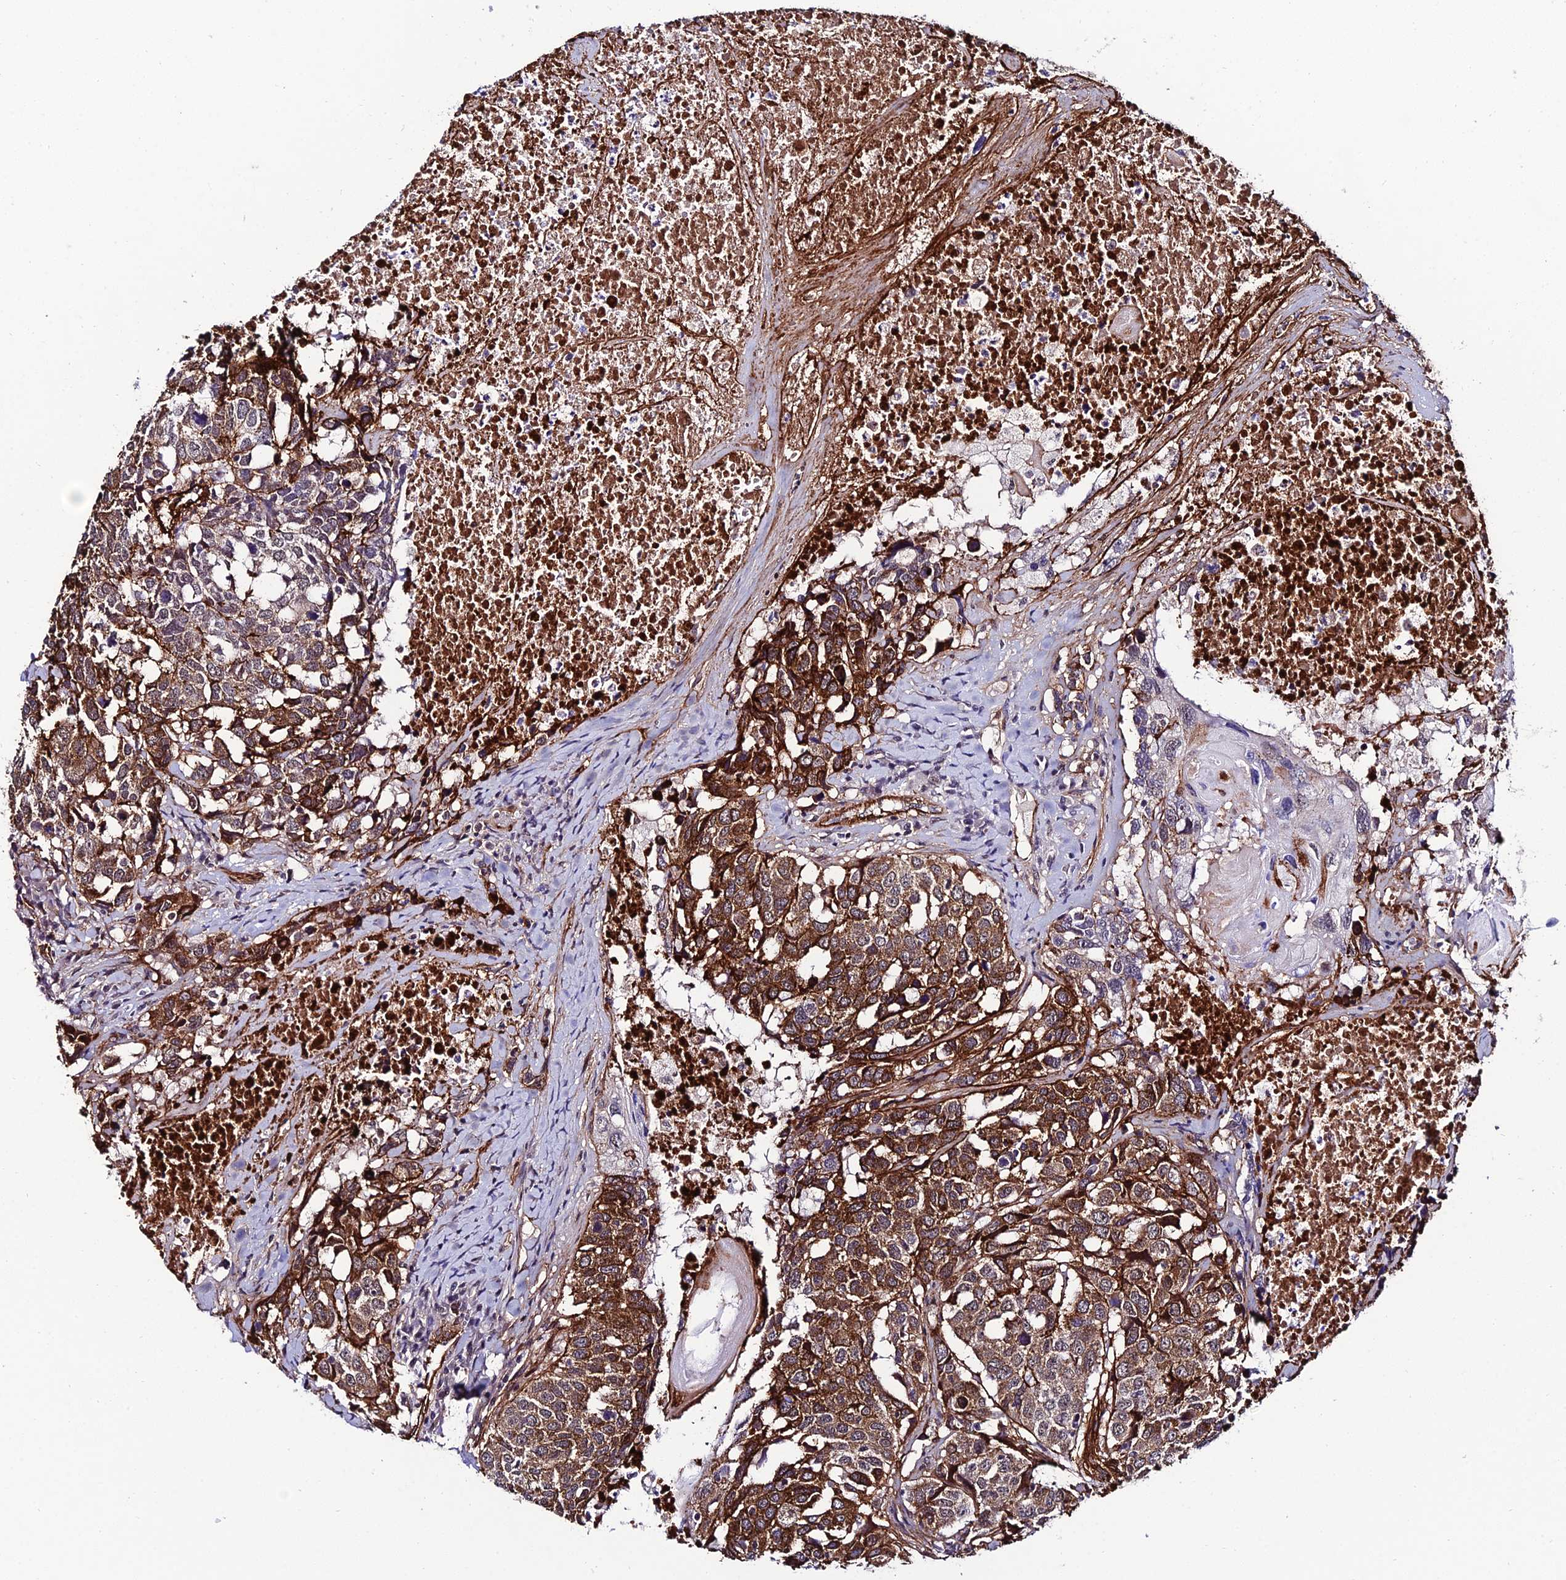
{"staining": {"intensity": "strong", "quantity": "25%-75%", "location": "cytoplasmic/membranous"}, "tissue": "head and neck cancer", "cell_type": "Tumor cells", "image_type": "cancer", "snomed": [{"axis": "morphology", "description": "Squamous cell carcinoma, NOS"}, {"axis": "topography", "description": "Head-Neck"}], "caption": "Head and neck squamous cell carcinoma tissue demonstrates strong cytoplasmic/membranous staining in about 25%-75% of tumor cells, visualized by immunohistochemistry.", "gene": "SYT15", "patient": {"sex": "male", "age": 66}}